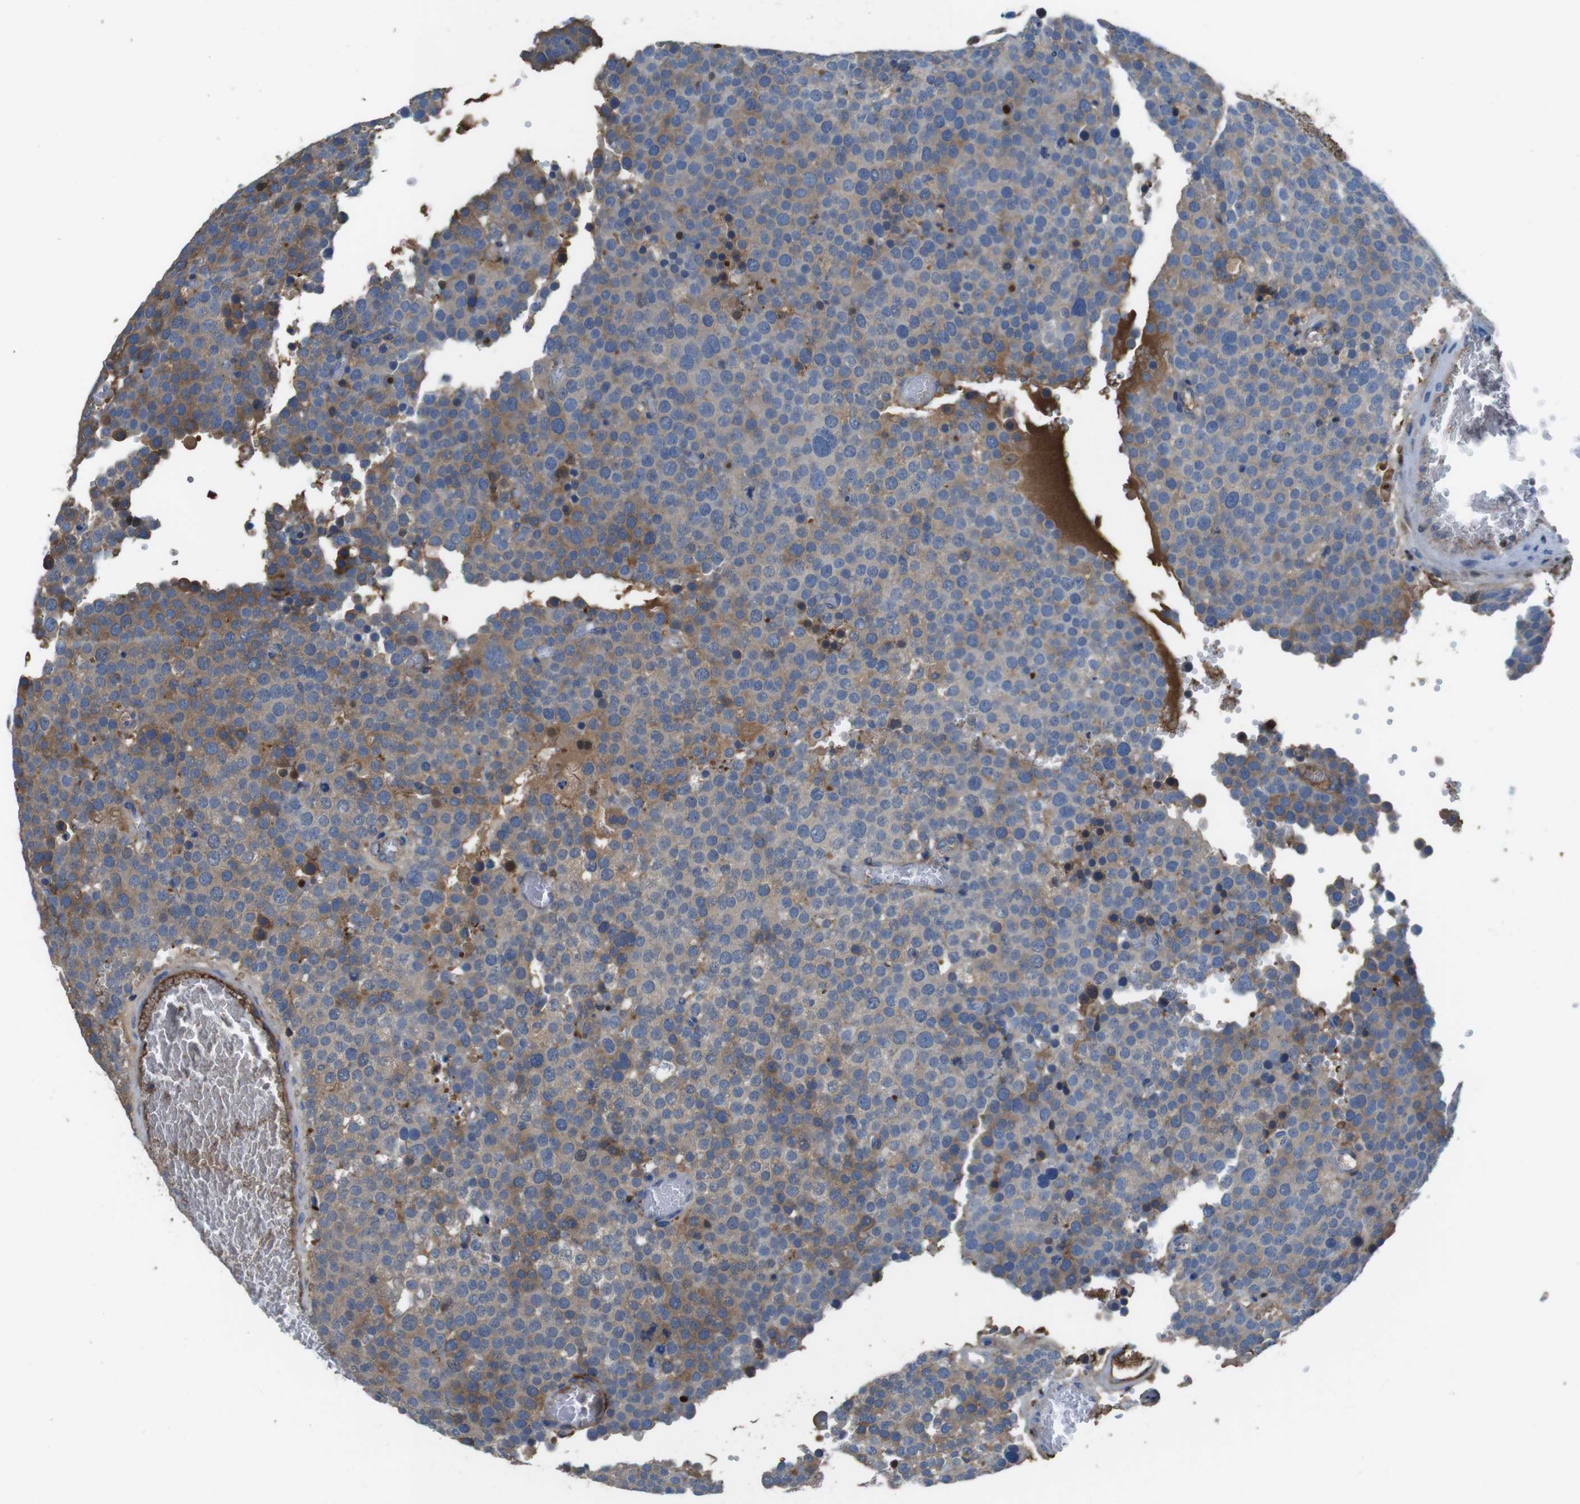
{"staining": {"intensity": "moderate", "quantity": "25%-75%", "location": "cytoplasmic/membranous"}, "tissue": "testis cancer", "cell_type": "Tumor cells", "image_type": "cancer", "snomed": [{"axis": "morphology", "description": "Normal tissue, NOS"}, {"axis": "morphology", "description": "Seminoma, NOS"}, {"axis": "topography", "description": "Testis"}], "caption": "Immunohistochemical staining of testis cancer exhibits medium levels of moderate cytoplasmic/membranous expression in about 25%-75% of tumor cells.", "gene": "TMPRSS15", "patient": {"sex": "male", "age": 71}}